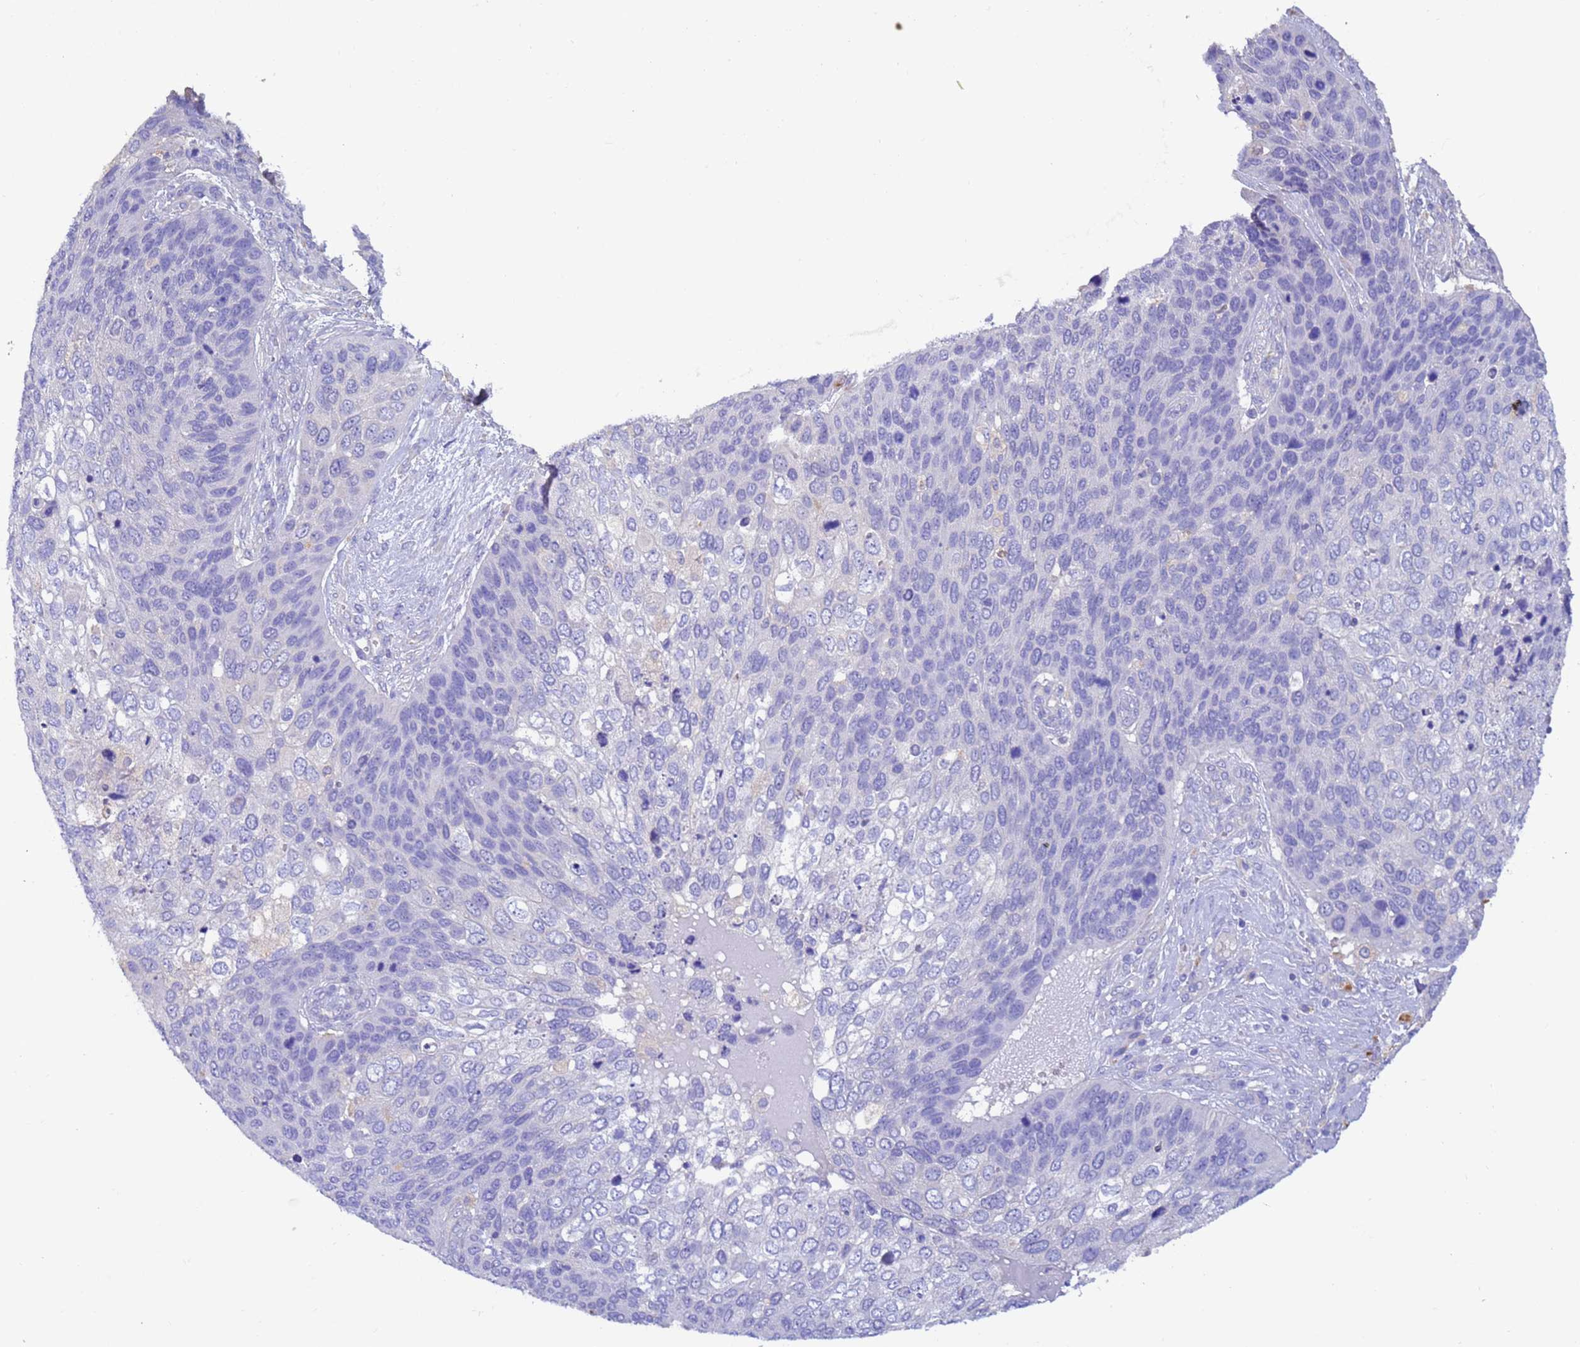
{"staining": {"intensity": "negative", "quantity": "none", "location": "none"}, "tissue": "skin cancer", "cell_type": "Tumor cells", "image_type": "cancer", "snomed": [{"axis": "morphology", "description": "Basal cell carcinoma"}, {"axis": "topography", "description": "Skin"}], "caption": "DAB (3,3'-diaminobenzidine) immunohistochemical staining of human skin cancer (basal cell carcinoma) demonstrates no significant expression in tumor cells.", "gene": "SRL", "patient": {"sex": "female", "age": 74}}